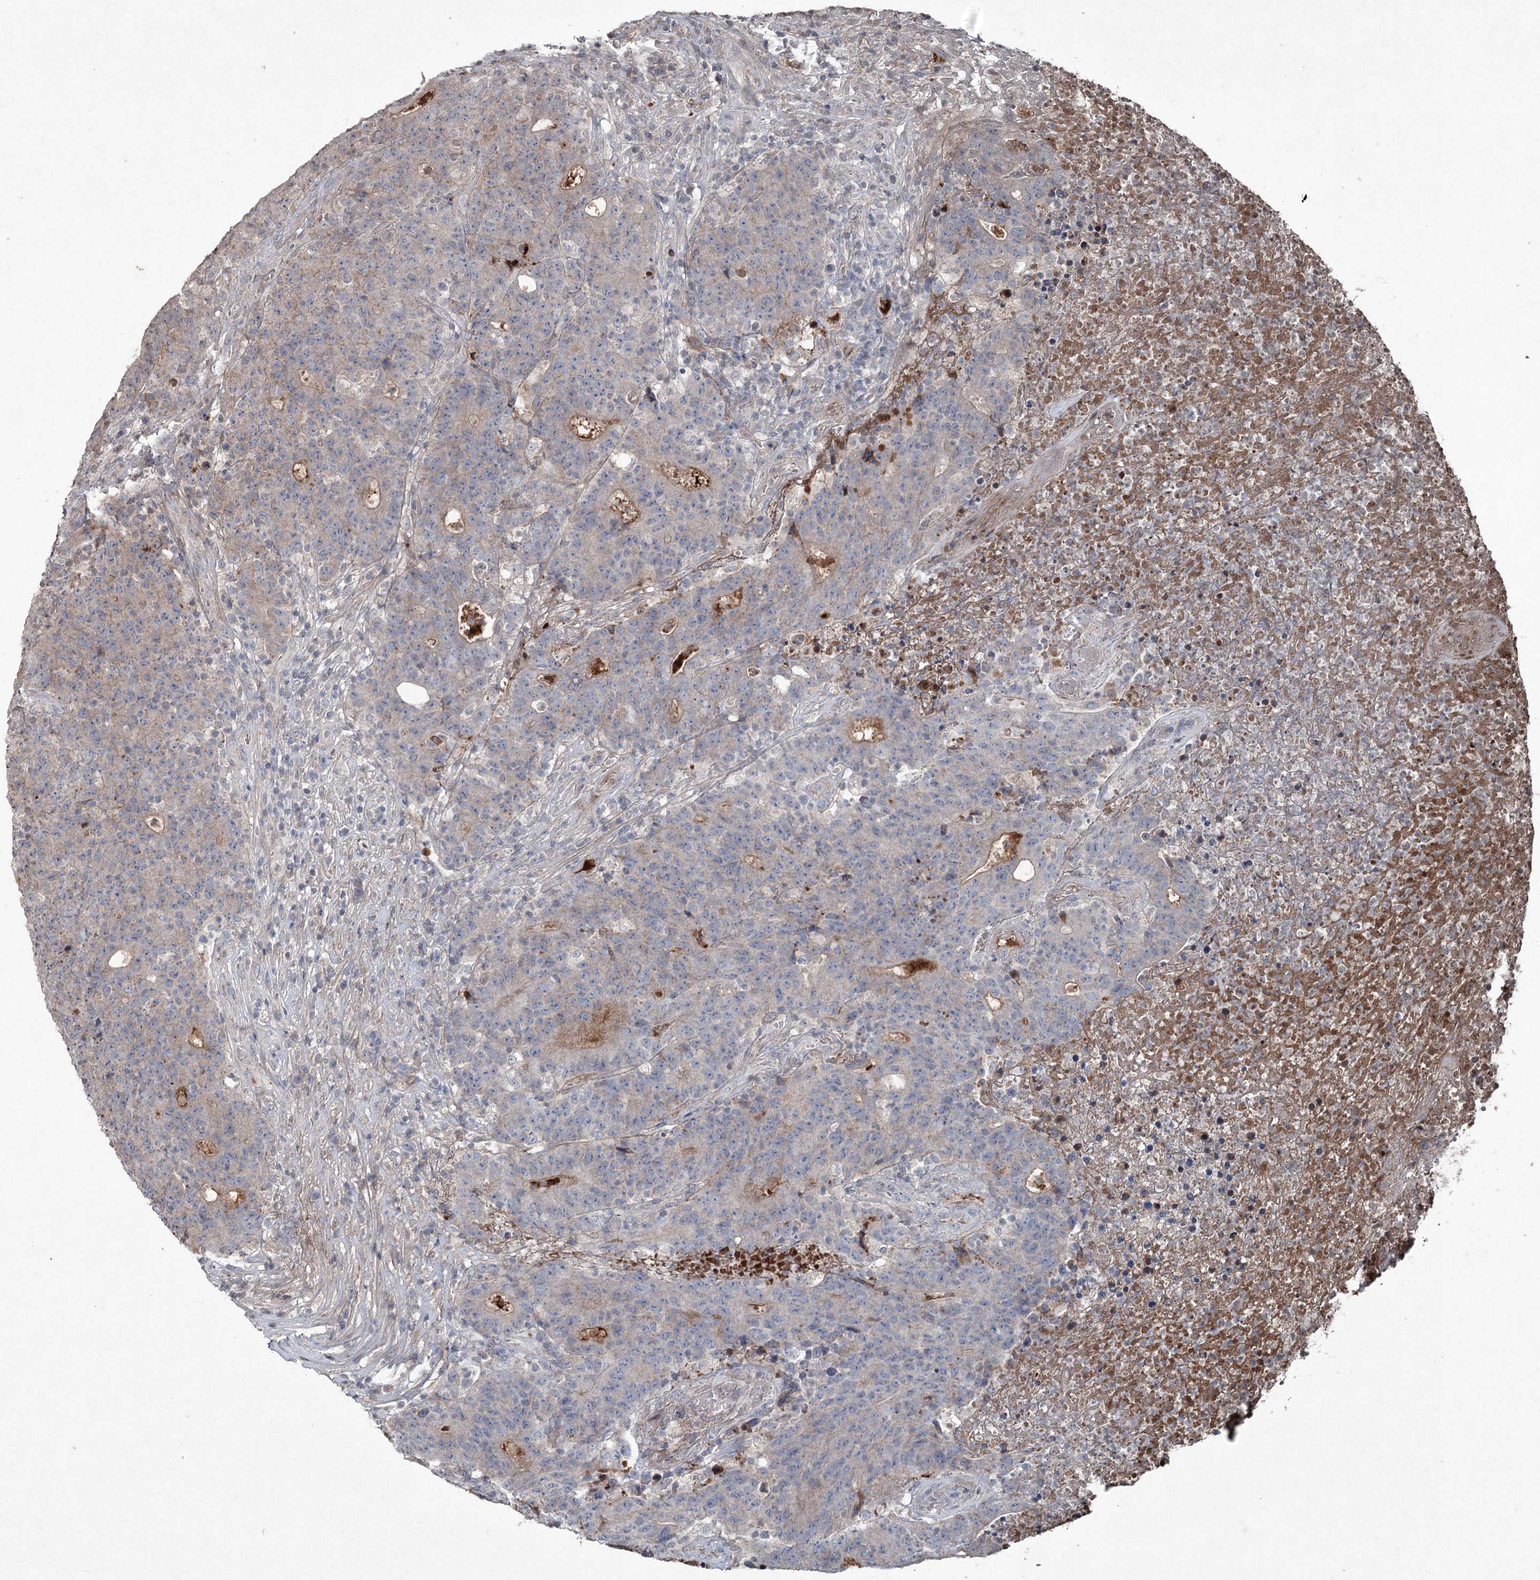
{"staining": {"intensity": "weak", "quantity": "25%-75%", "location": "cytoplasmic/membranous"}, "tissue": "colorectal cancer", "cell_type": "Tumor cells", "image_type": "cancer", "snomed": [{"axis": "morphology", "description": "Adenocarcinoma, NOS"}, {"axis": "topography", "description": "Colon"}], "caption": "Tumor cells display low levels of weak cytoplasmic/membranous expression in approximately 25%-75% of cells in adenocarcinoma (colorectal). The staining was performed using DAB (3,3'-diaminobenzidine) to visualize the protein expression in brown, while the nuclei were stained in blue with hematoxylin (Magnification: 20x).", "gene": "PGLYRP2", "patient": {"sex": "female", "age": 75}}